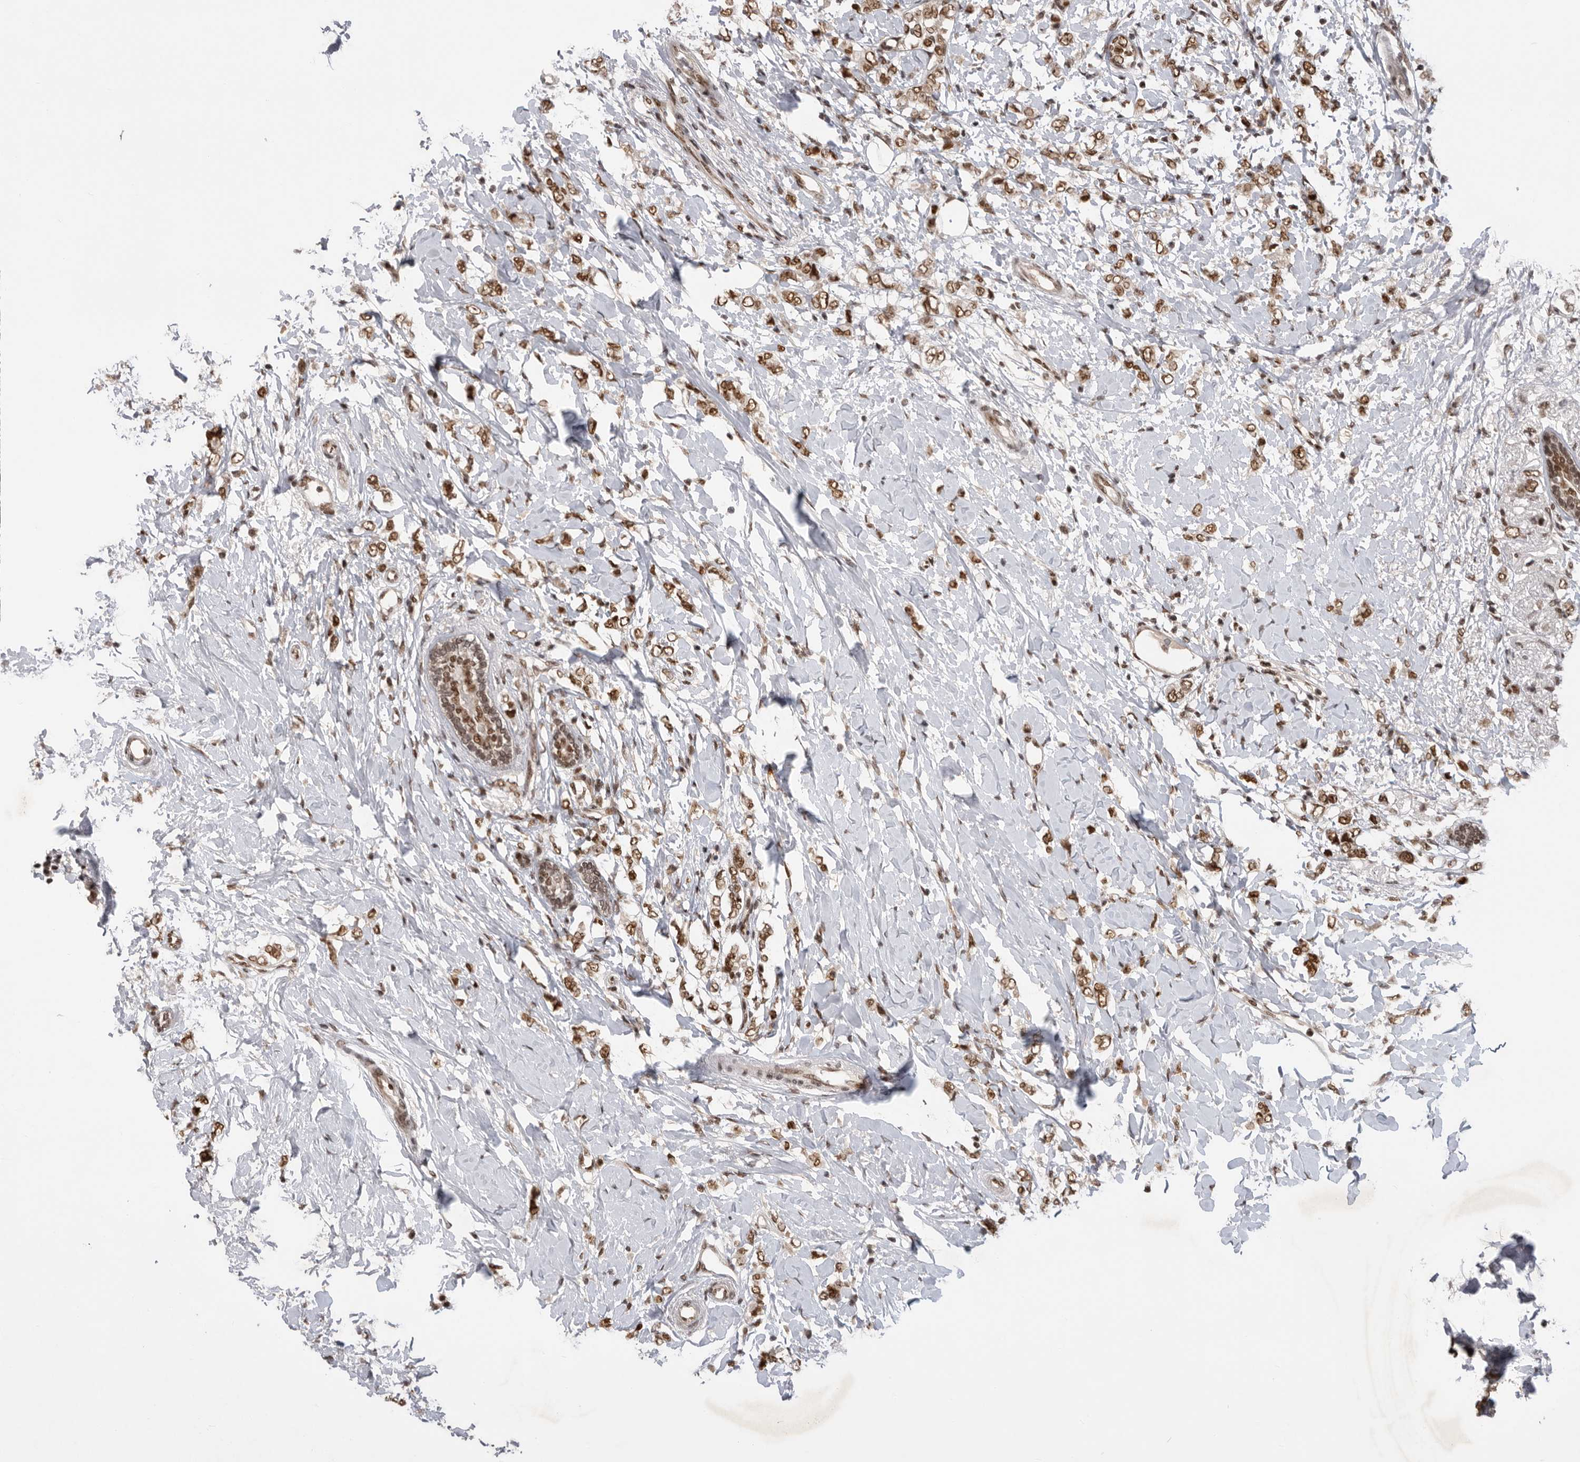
{"staining": {"intensity": "moderate", "quantity": ">75%", "location": "nuclear"}, "tissue": "breast cancer", "cell_type": "Tumor cells", "image_type": "cancer", "snomed": [{"axis": "morphology", "description": "Normal tissue, NOS"}, {"axis": "morphology", "description": "Lobular carcinoma"}, {"axis": "topography", "description": "Breast"}], "caption": "Approximately >75% of tumor cells in breast lobular carcinoma demonstrate moderate nuclear protein positivity as visualized by brown immunohistochemical staining.", "gene": "ZNF830", "patient": {"sex": "female", "age": 47}}